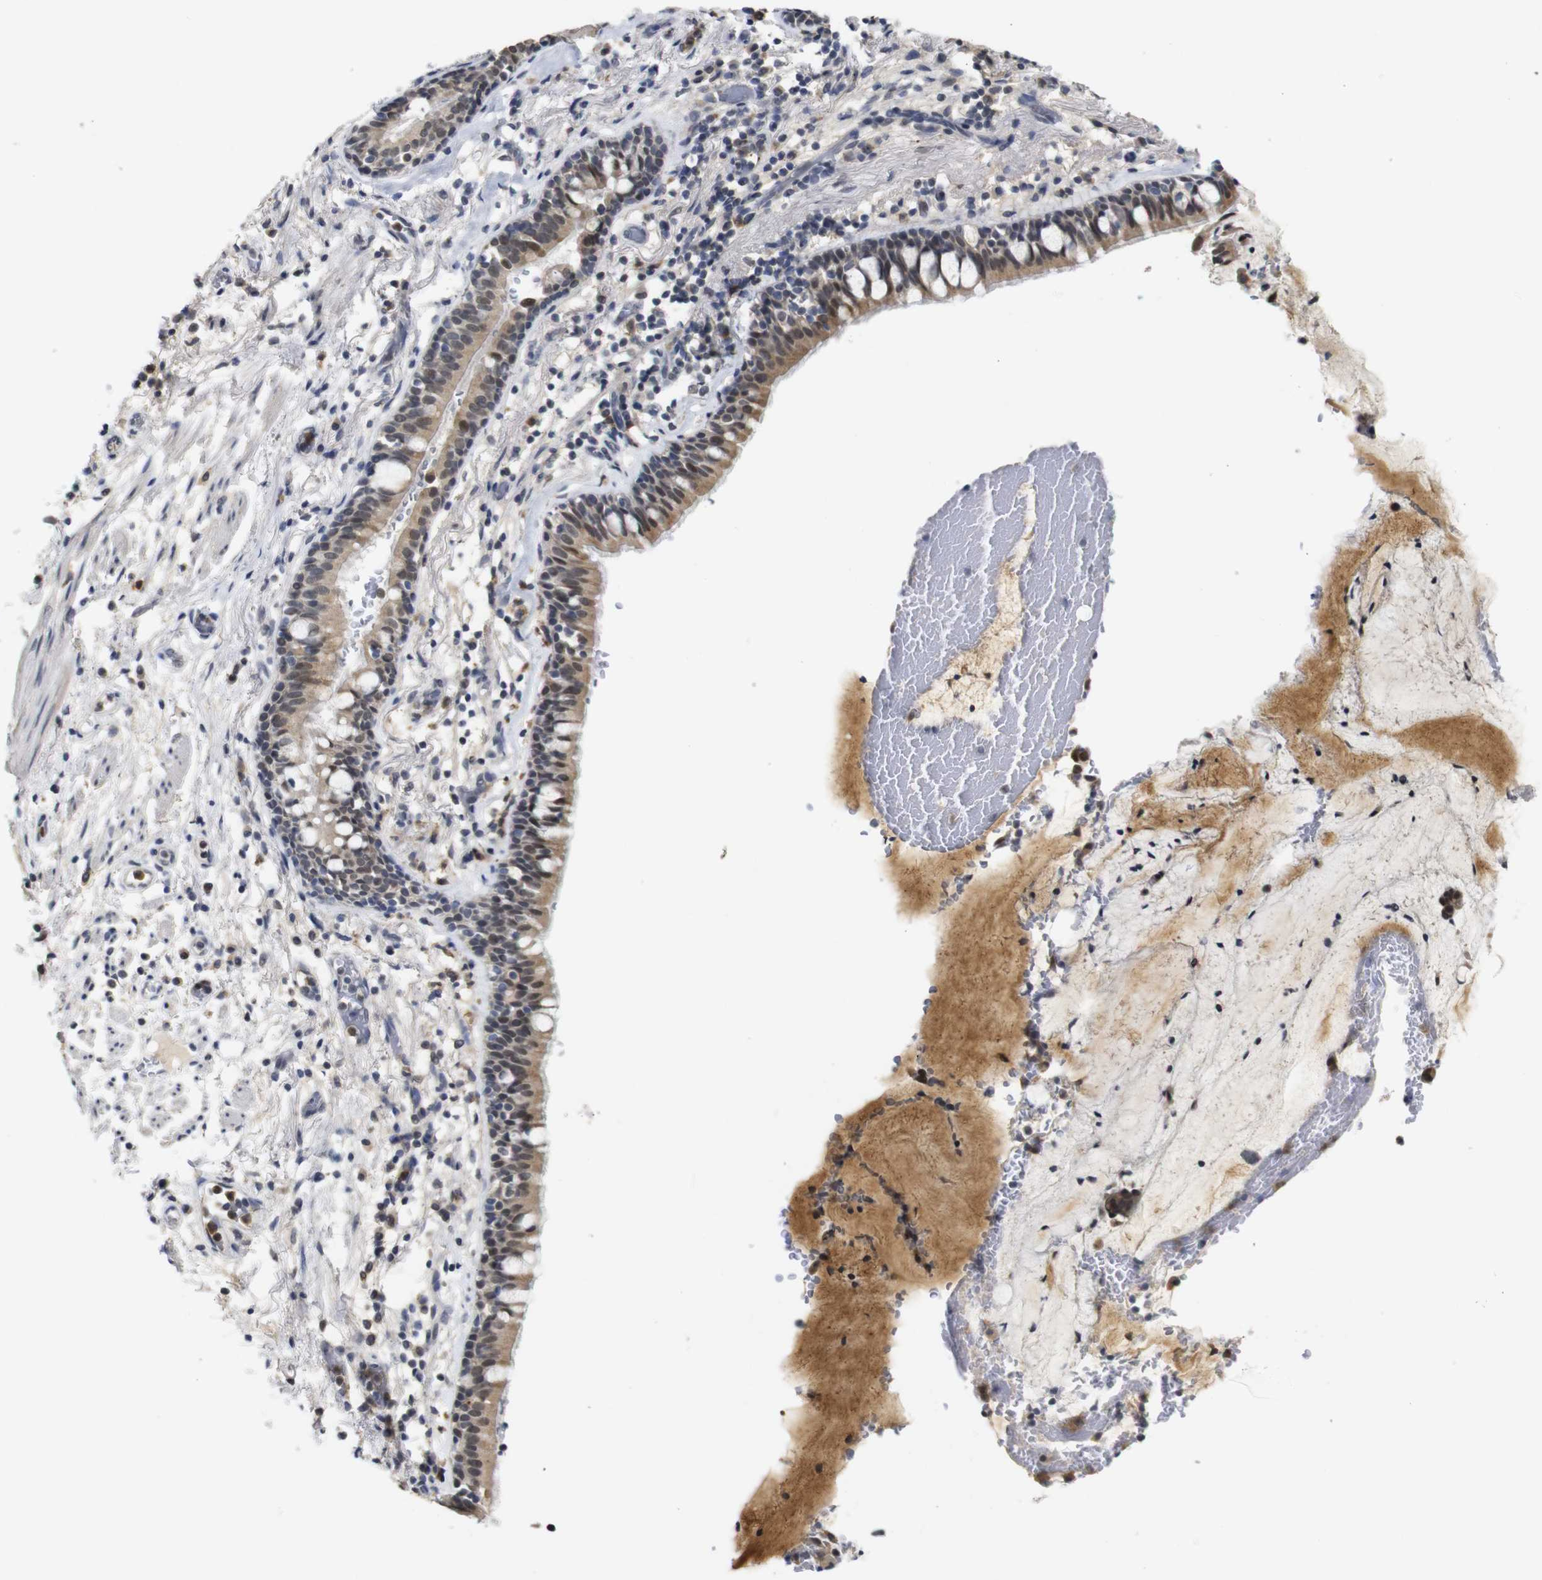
{"staining": {"intensity": "moderate", "quantity": ">75%", "location": "cytoplasmic/membranous"}, "tissue": "bronchus", "cell_type": "Respiratory epithelial cells", "image_type": "normal", "snomed": [{"axis": "morphology", "description": "Normal tissue, NOS"}, {"axis": "morphology", "description": "Inflammation, NOS"}, {"axis": "topography", "description": "Cartilage tissue"}, {"axis": "topography", "description": "Bronchus"}], "caption": "An IHC photomicrograph of unremarkable tissue is shown. Protein staining in brown highlights moderate cytoplasmic/membranous positivity in bronchus within respiratory epithelial cells.", "gene": "NTRK3", "patient": {"sex": "male", "age": 77}}